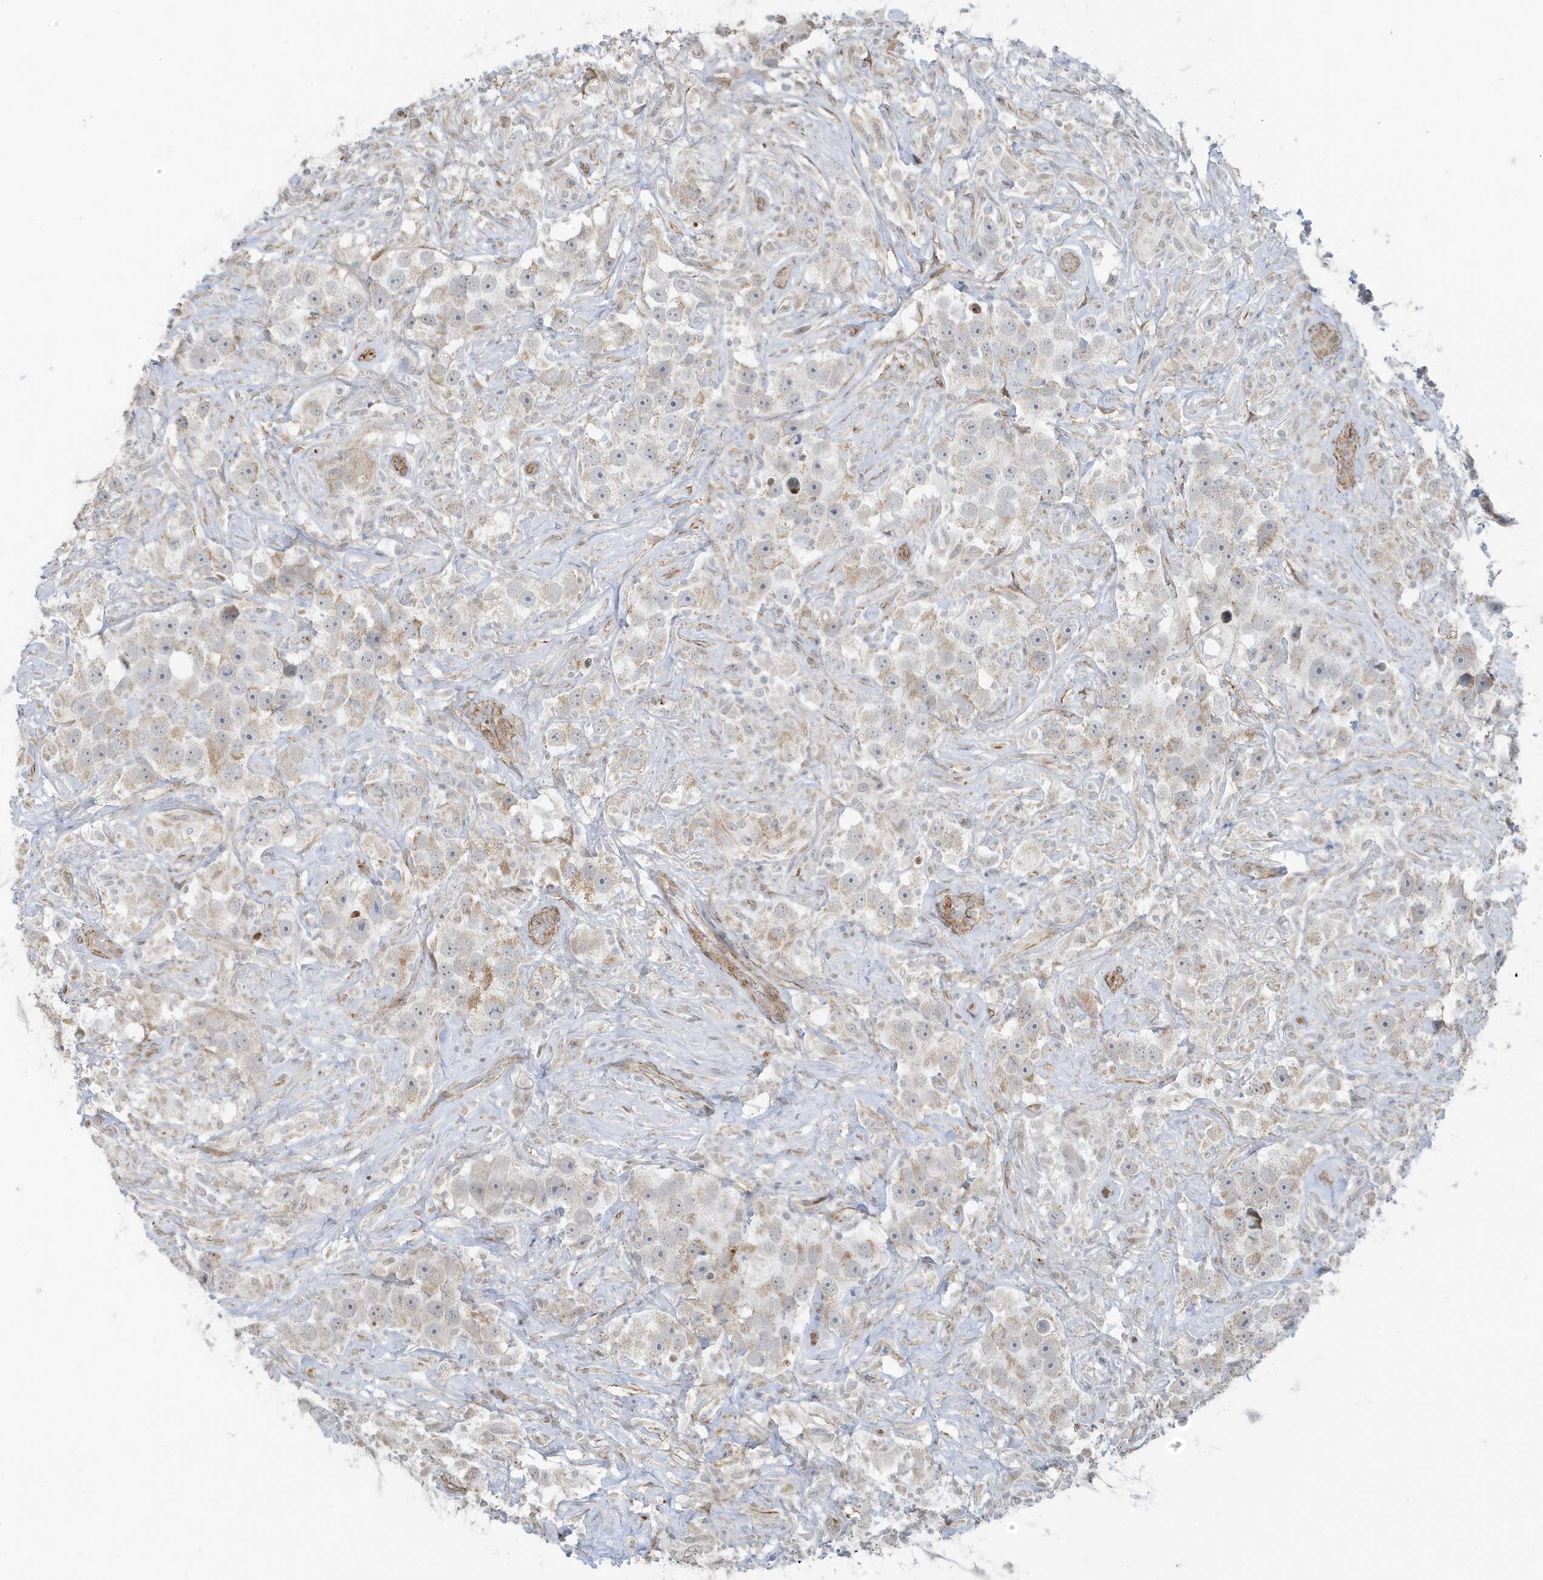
{"staining": {"intensity": "weak", "quantity": "<25%", "location": "cytoplasmic/membranous"}, "tissue": "testis cancer", "cell_type": "Tumor cells", "image_type": "cancer", "snomed": [{"axis": "morphology", "description": "Seminoma, NOS"}, {"axis": "topography", "description": "Testis"}], "caption": "The immunohistochemistry (IHC) histopathology image has no significant staining in tumor cells of testis cancer tissue.", "gene": "CHCHD4", "patient": {"sex": "male", "age": 49}}